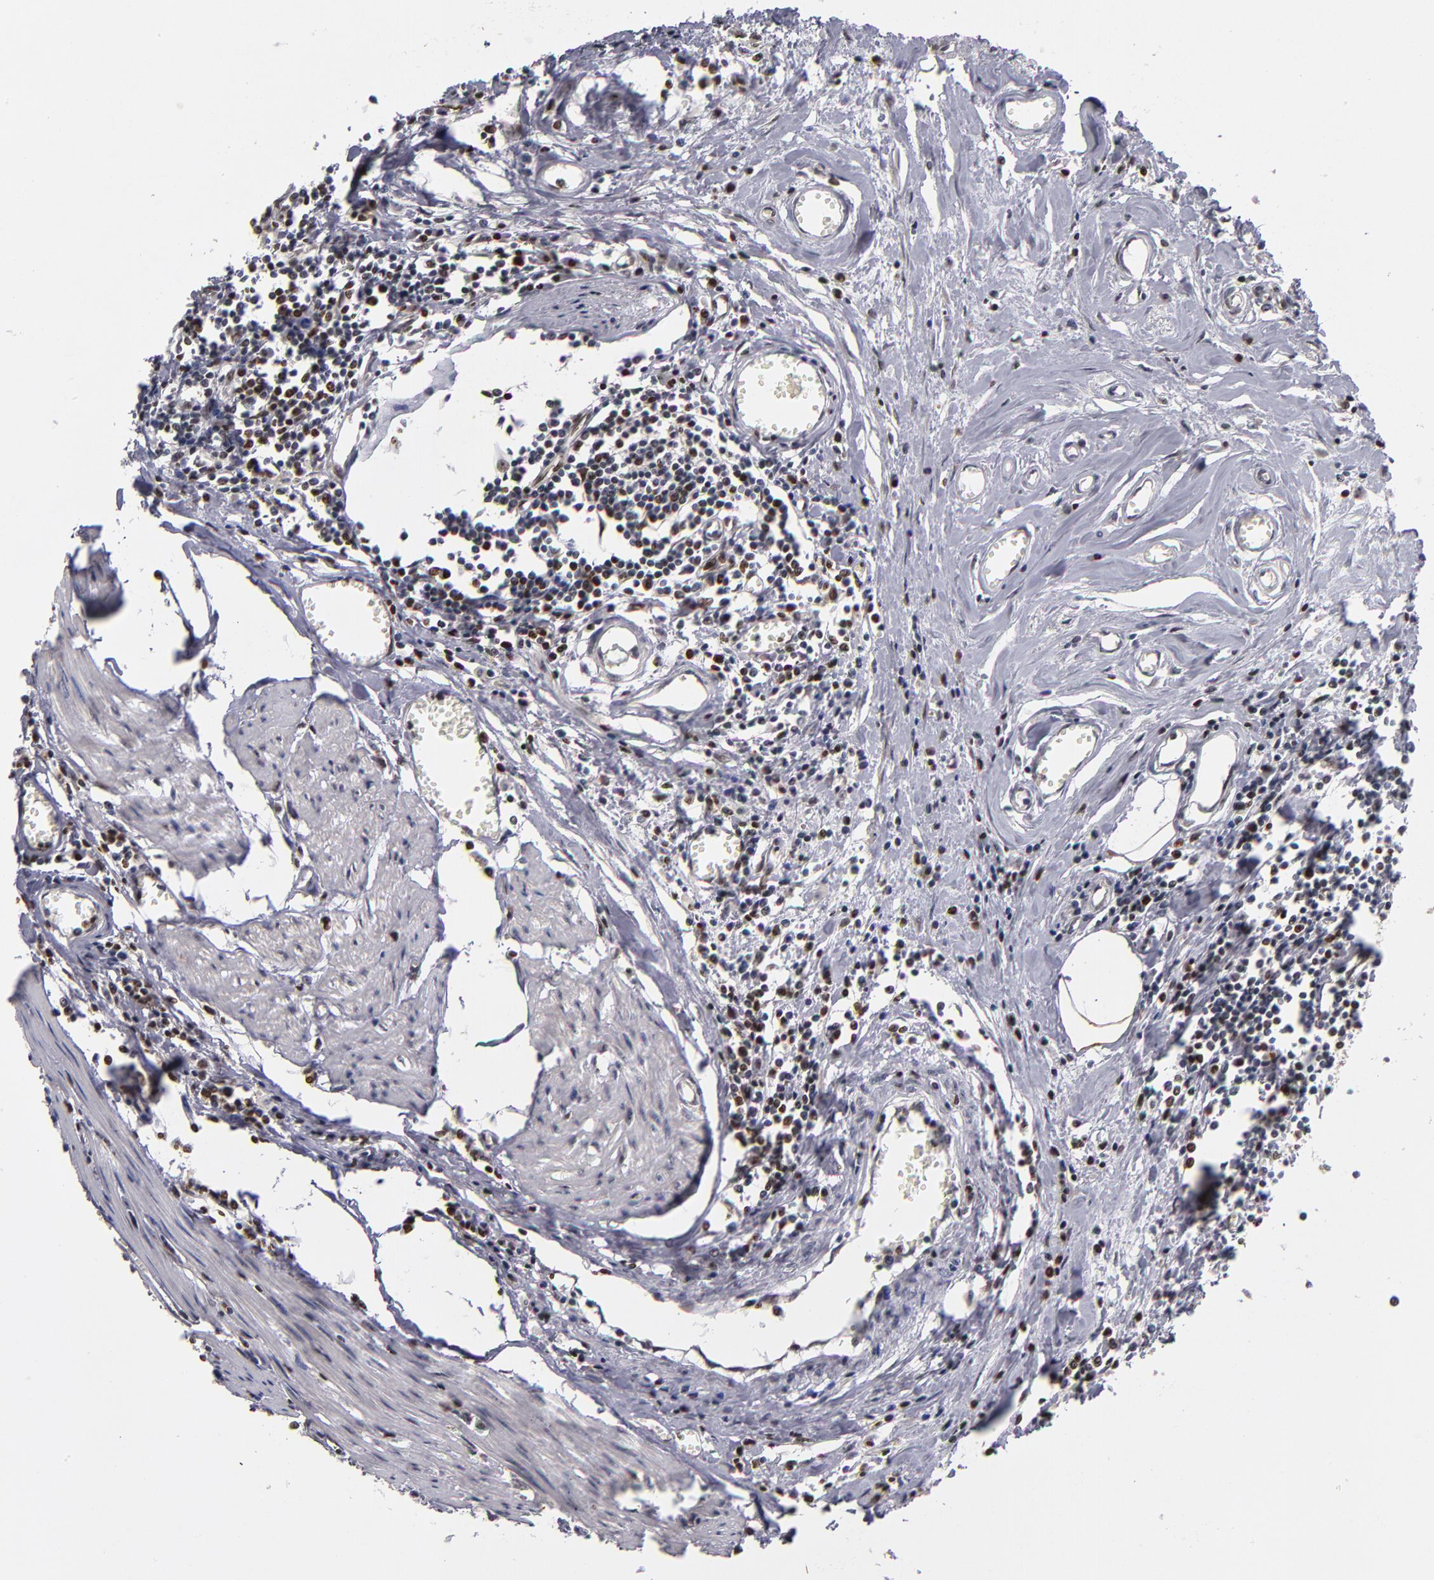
{"staining": {"intensity": "moderate", "quantity": ">75%", "location": "nuclear"}, "tissue": "urothelial cancer", "cell_type": "Tumor cells", "image_type": "cancer", "snomed": [{"axis": "morphology", "description": "Urothelial carcinoma, High grade"}, {"axis": "topography", "description": "Urinary bladder"}], "caption": "Protein staining exhibits moderate nuclear expression in about >75% of tumor cells in high-grade urothelial carcinoma. (IHC, brightfield microscopy, high magnification).", "gene": "KDM6A", "patient": {"sex": "male", "age": 54}}